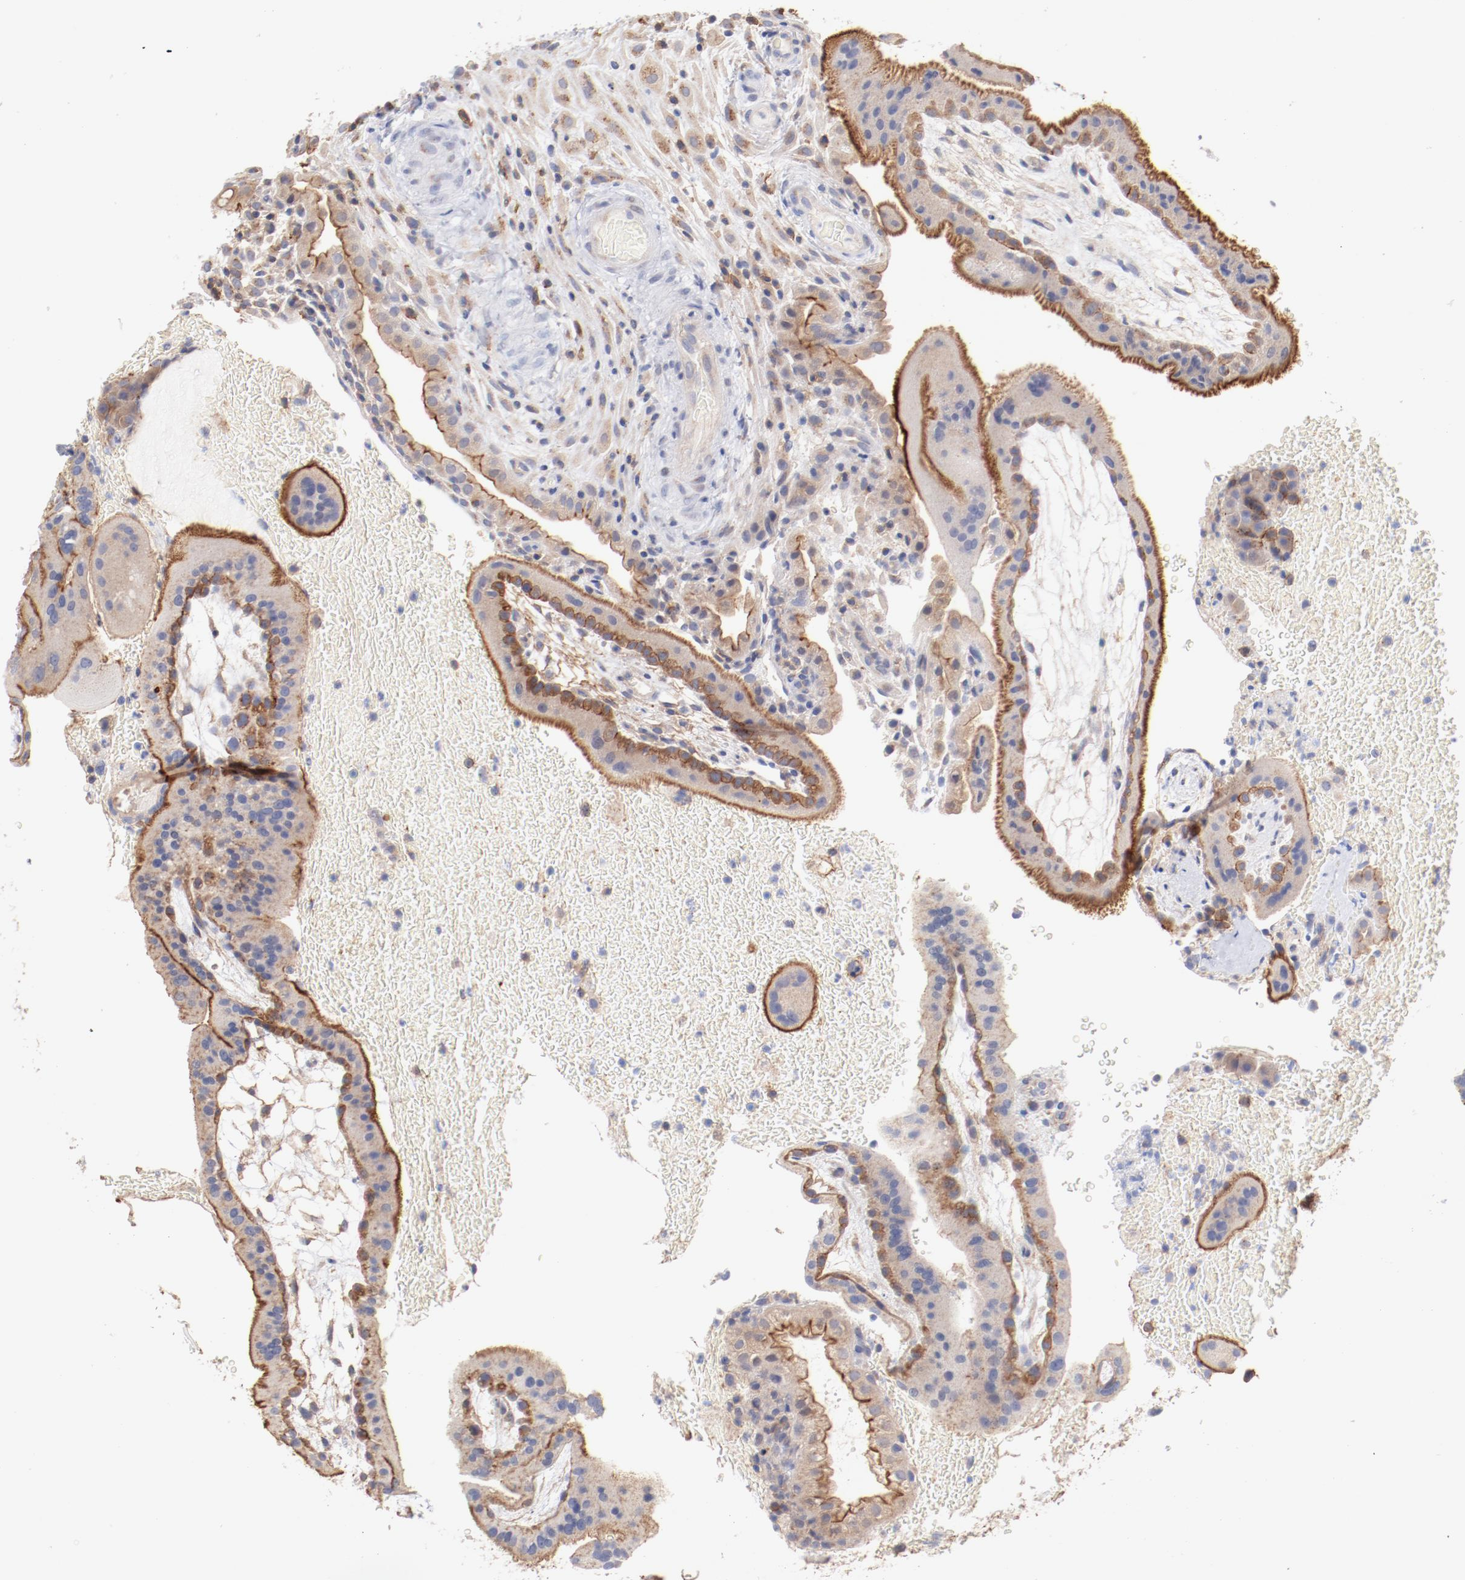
{"staining": {"intensity": "weak", "quantity": ">75%", "location": "cytoplasmic/membranous"}, "tissue": "placenta", "cell_type": "Decidual cells", "image_type": "normal", "snomed": [{"axis": "morphology", "description": "Normal tissue, NOS"}, {"axis": "topography", "description": "Placenta"}], "caption": "Placenta stained with IHC demonstrates weak cytoplasmic/membranous positivity in about >75% of decidual cells. The staining is performed using DAB brown chromogen to label protein expression. The nuclei are counter-stained blue using hematoxylin.", "gene": "SETD3", "patient": {"sex": "female", "age": 19}}